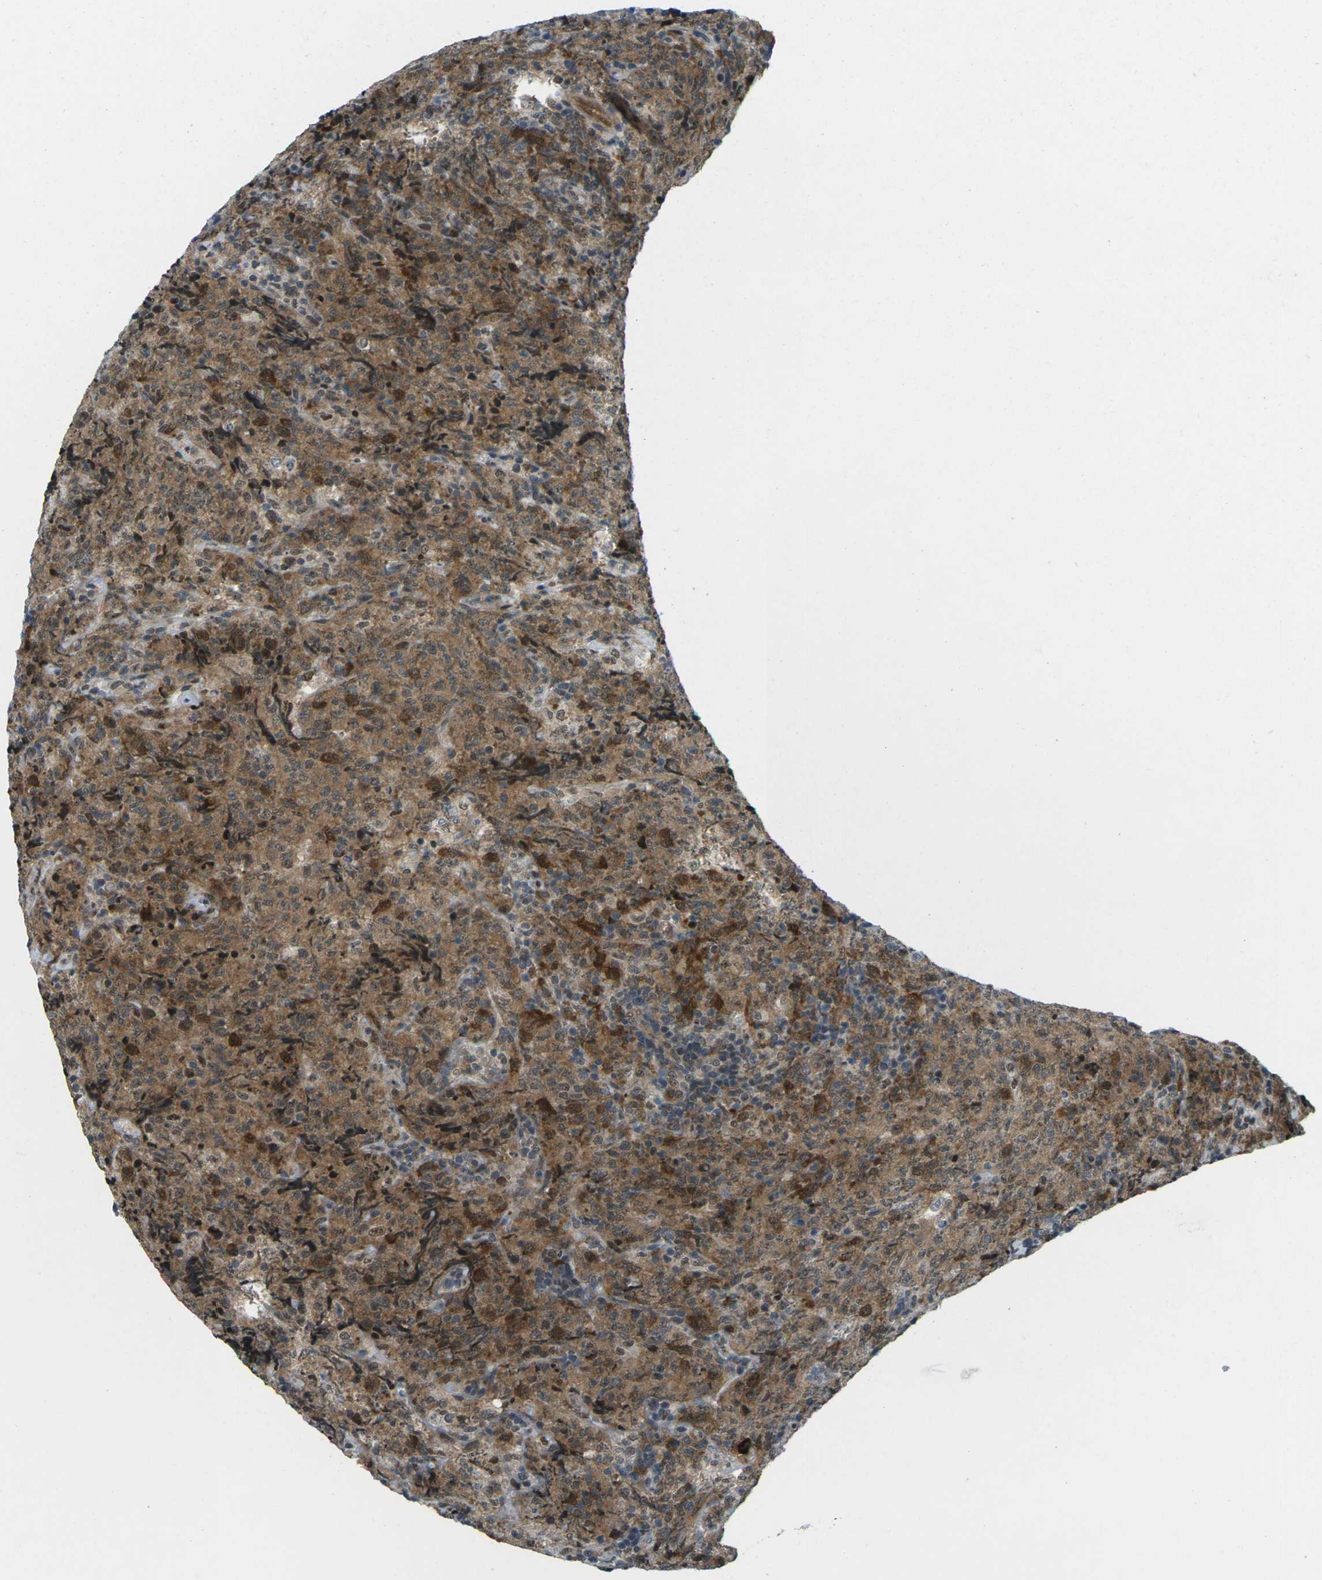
{"staining": {"intensity": "moderate", "quantity": ">75%", "location": "cytoplasmic/membranous,nuclear"}, "tissue": "lymphoma", "cell_type": "Tumor cells", "image_type": "cancer", "snomed": [{"axis": "morphology", "description": "Malignant lymphoma, non-Hodgkin's type, High grade"}, {"axis": "topography", "description": "Tonsil"}], "caption": "Immunohistochemistry (IHC) photomicrograph of neoplastic tissue: lymphoma stained using immunohistochemistry (IHC) demonstrates medium levels of moderate protein expression localized specifically in the cytoplasmic/membranous and nuclear of tumor cells, appearing as a cytoplasmic/membranous and nuclear brown color.", "gene": "UBE2S", "patient": {"sex": "female", "age": 36}}